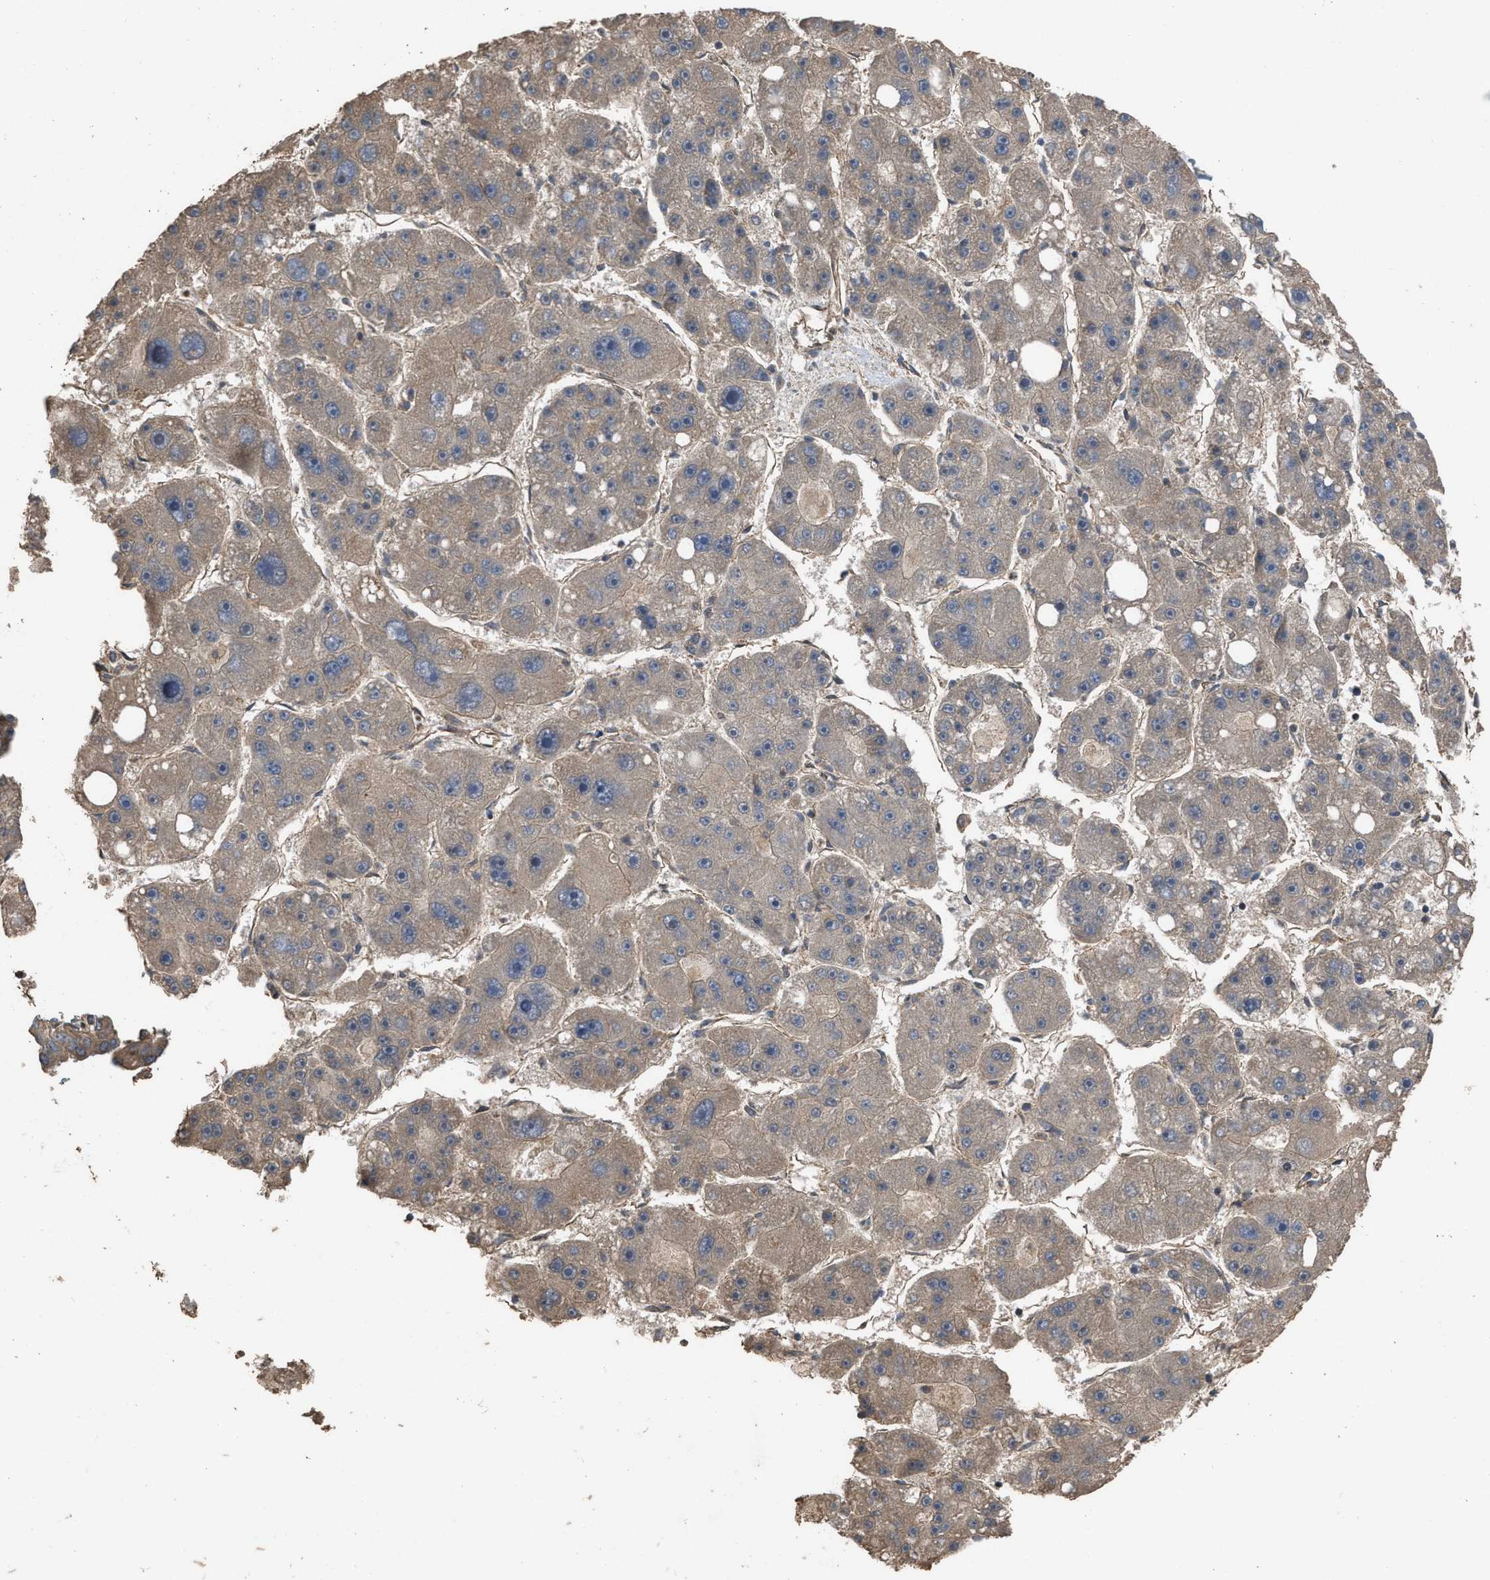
{"staining": {"intensity": "weak", "quantity": "<25%", "location": "cytoplasmic/membranous"}, "tissue": "liver cancer", "cell_type": "Tumor cells", "image_type": "cancer", "snomed": [{"axis": "morphology", "description": "Carcinoma, Hepatocellular, NOS"}, {"axis": "topography", "description": "Liver"}], "caption": "Human liver cancer (hepatocellular carcinoma) stained for a protein using IHC shows no staining in tumor cells.", "gene": "UTRN", "patient": {"sex": "female", "age": 61}}